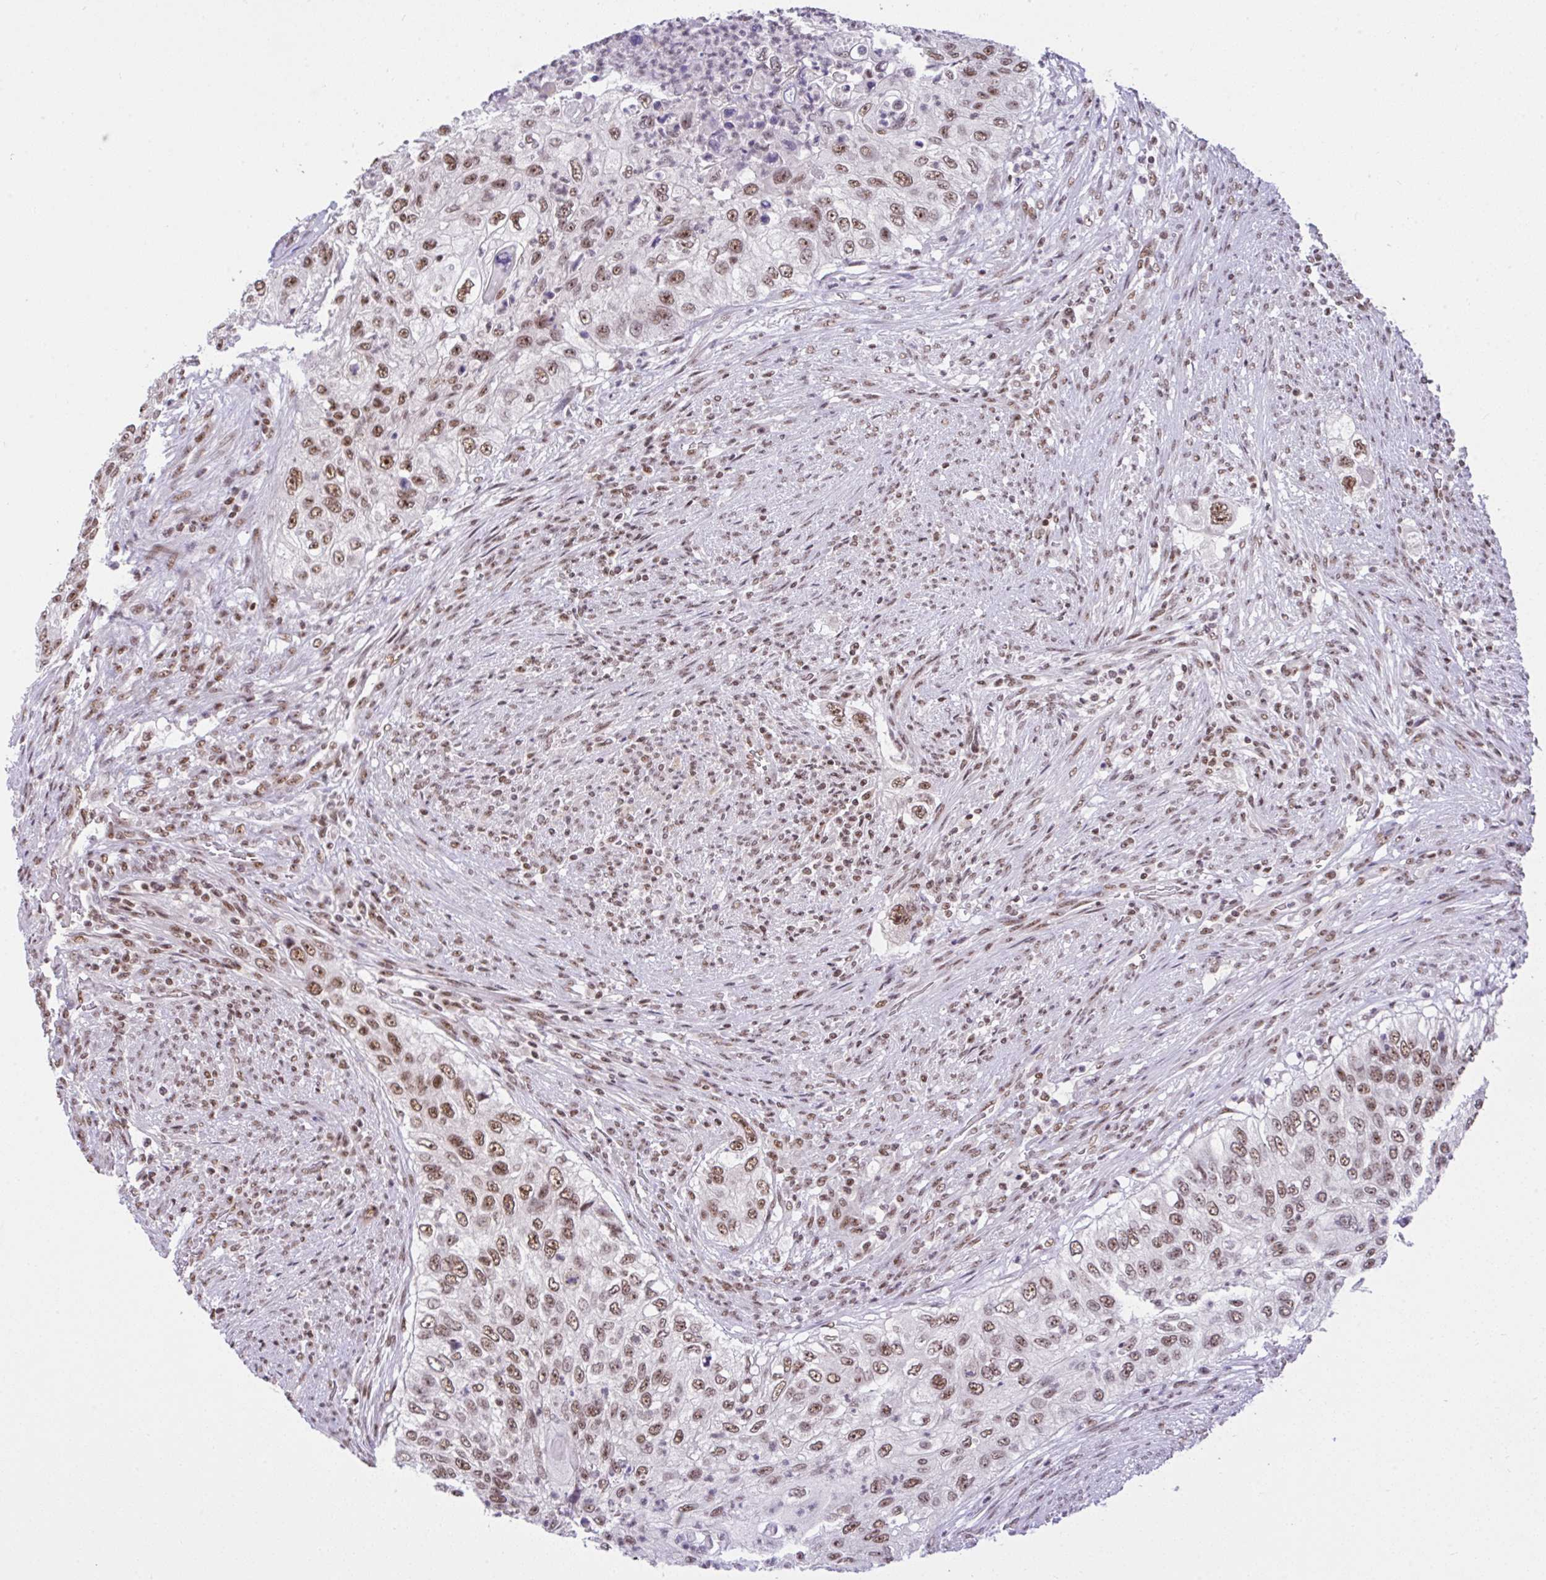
{"staining": {"intensity": "moderate", "quantity": ">75%", "location": "nuclear"}, "tissue": "urothelial cancer", "cell_type": "Tumor cells", "image_type": "cancer", "snomed": [{"axis": "morphology", "description": "Urothelial carcinoma, High grade"}, {"axis": "topography", "description": "Urinary bladder"}], "caption": "Urothelial cancer stained for a protein (brown) exhibits moderate nuclear positive positivity in about >75% of tumor cells.", "gene": "CCDC12", "patient": {"sex": "female", "age": 60}}